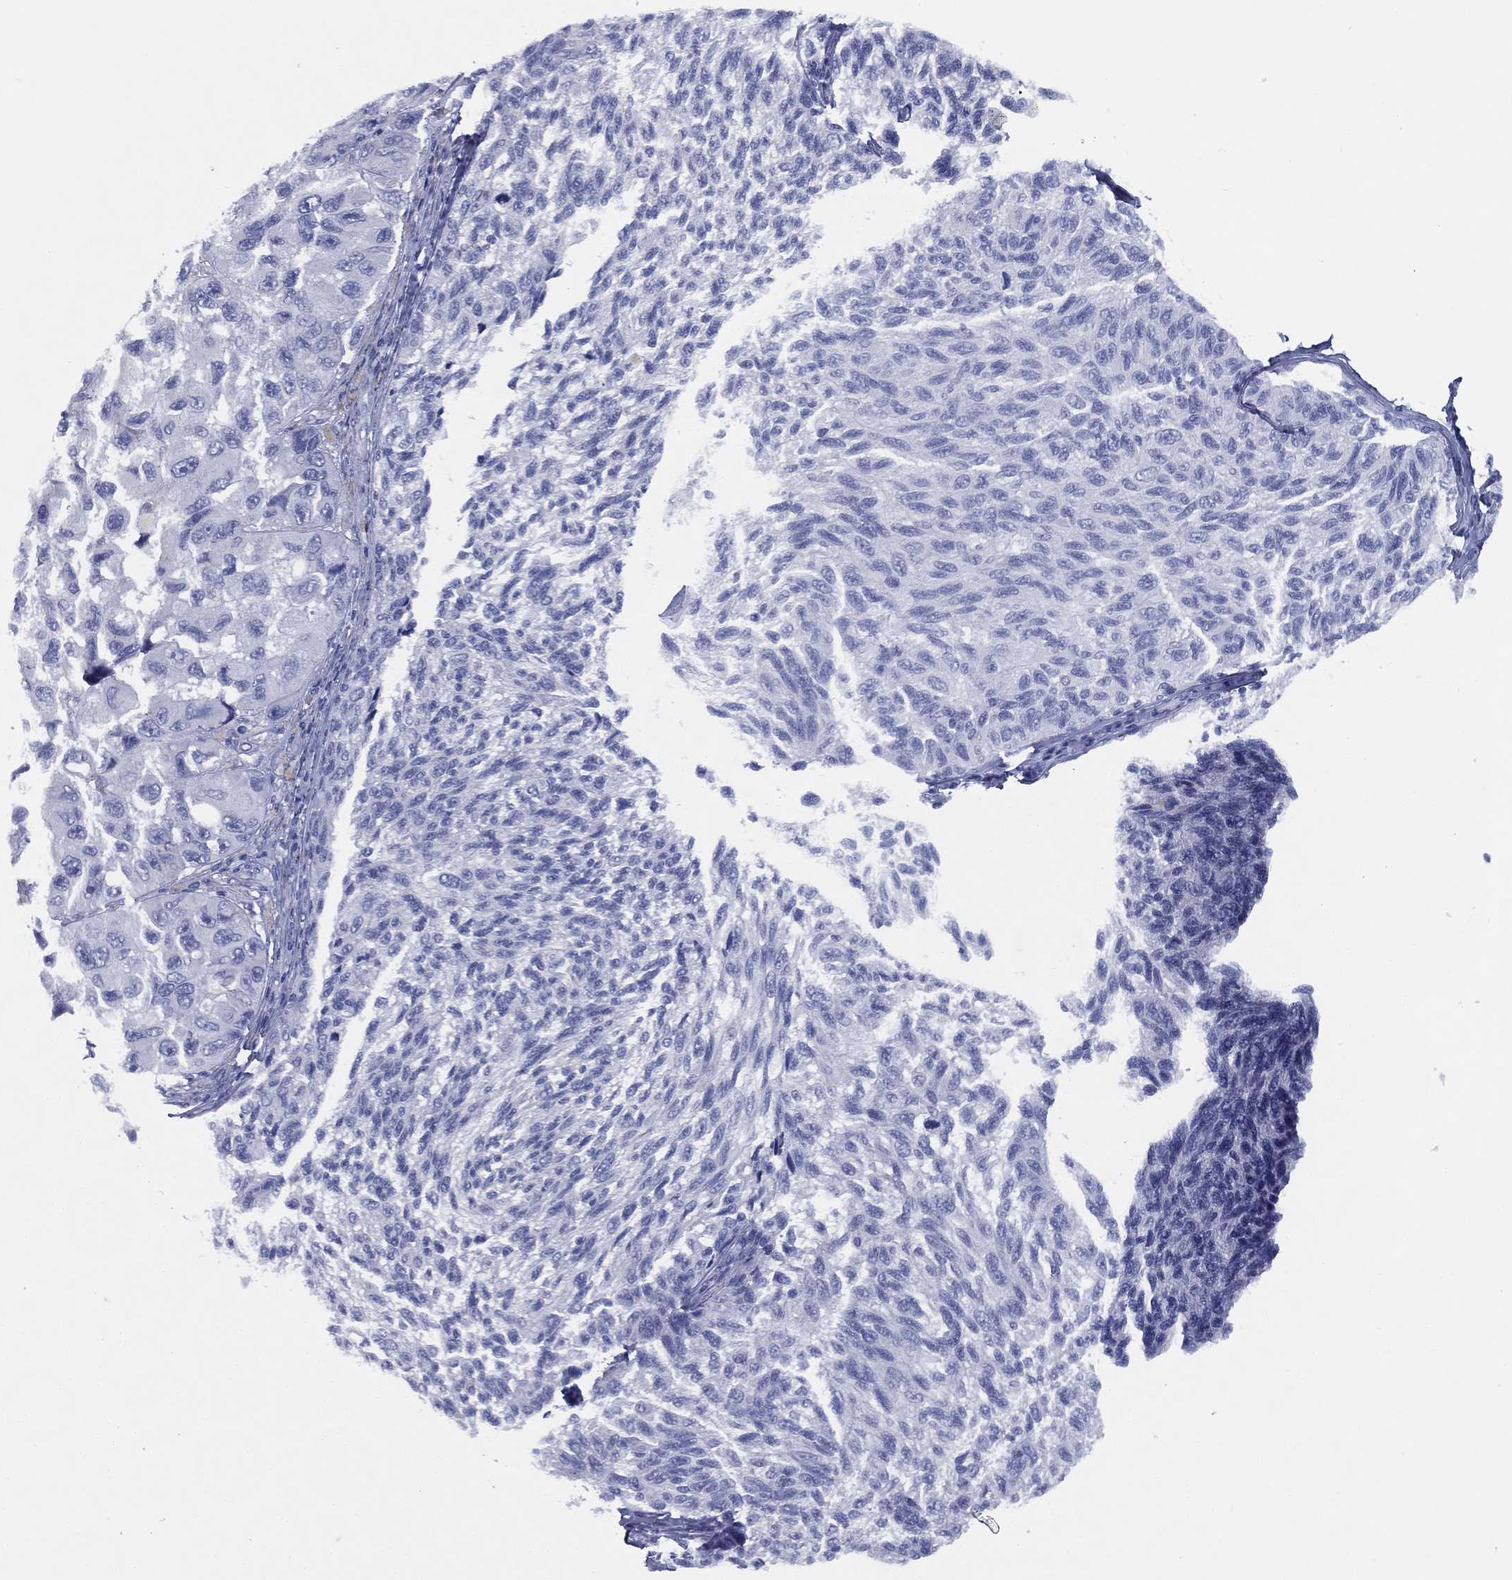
{"staining": {"intensity": "negative", "quantity": "none", "location": "none"}, "tissue": "melanoma", "cell_type": "Tumor cells", "image_type": "cancer", "snomed": [{"axis": "morphology", "description": "Malignant melanoma, NOS"}, {"axis": "topography", "description": "Skin"}], "caption": "Malignant melanoma was stained to show a protein in brown. There is no significant staining in tumor cells.", "gene": "TMEM252", "patient": {"sex": "female", "age": 73}}